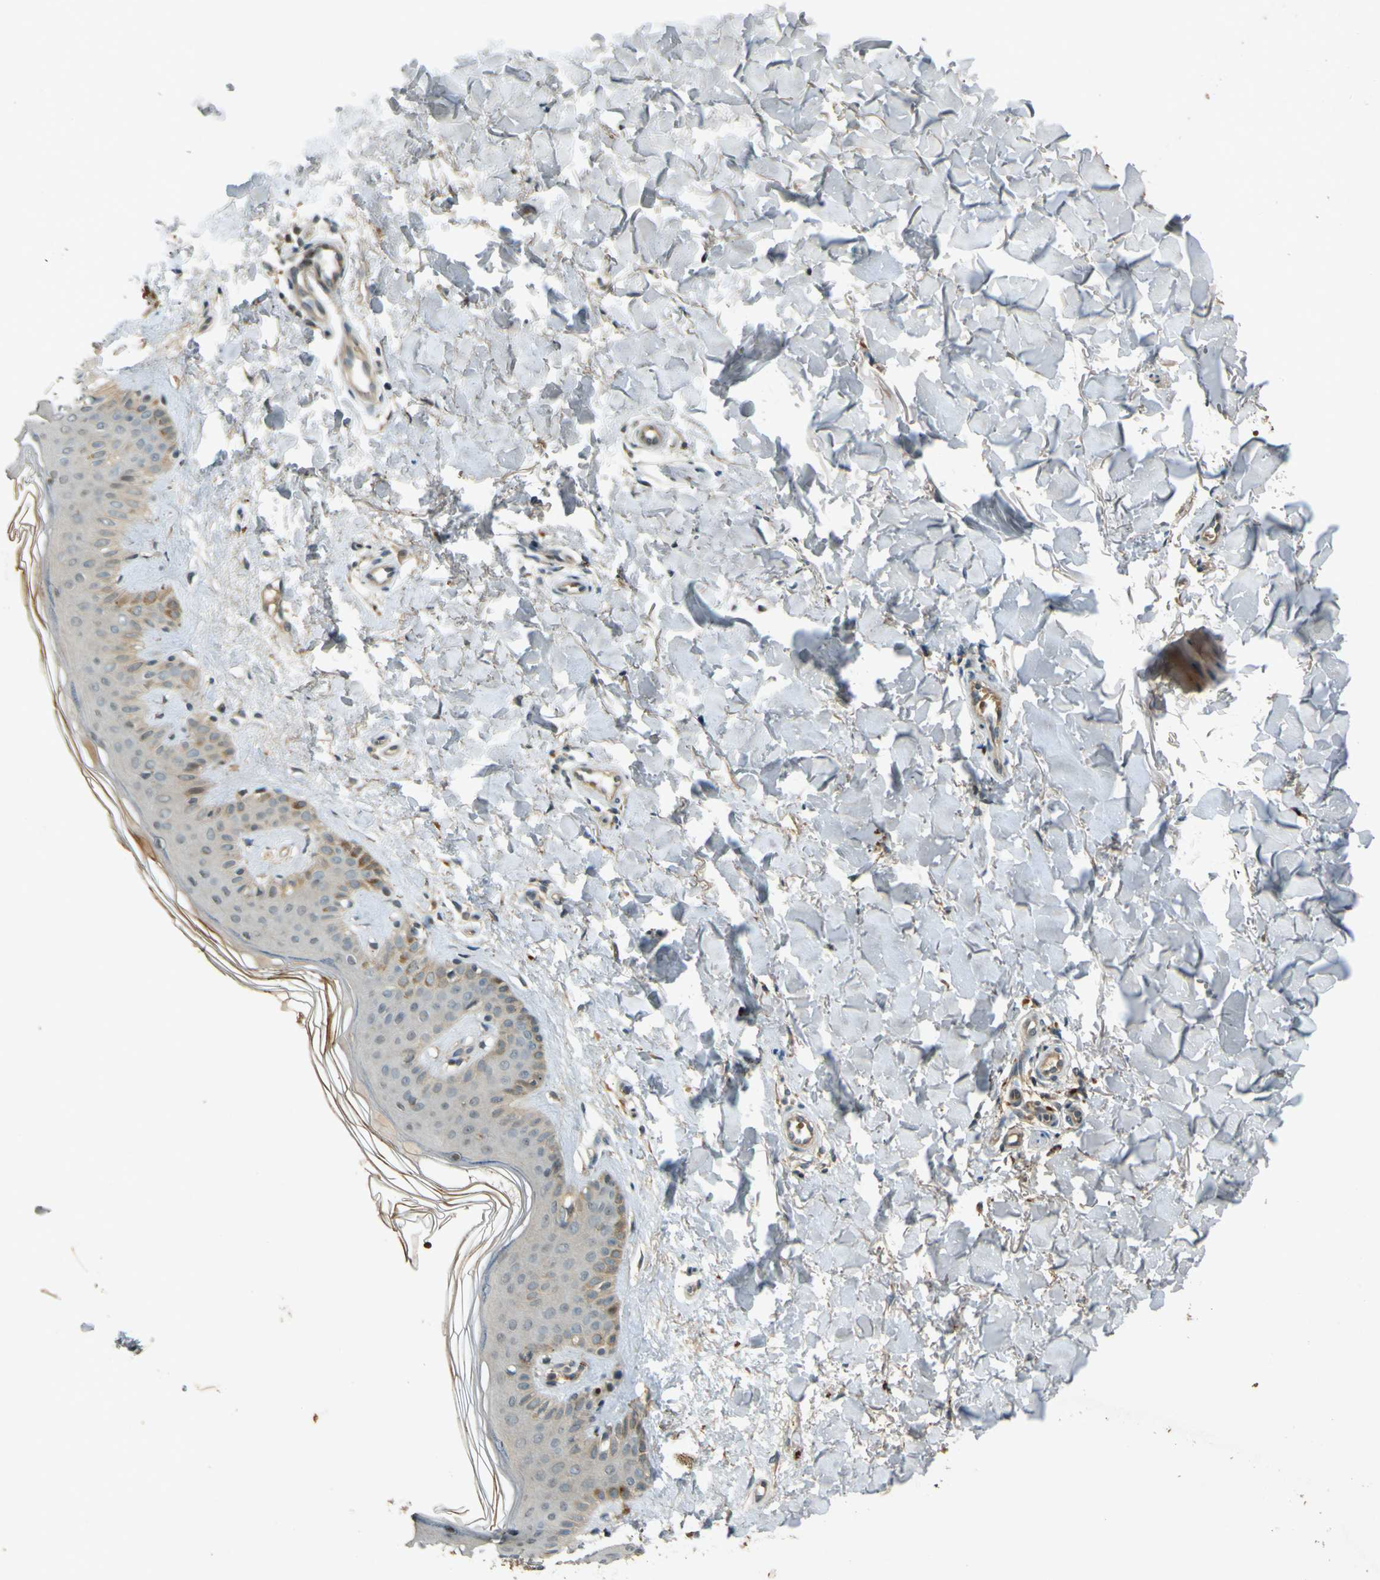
{"staining": {"intensity": "weak", "quantity": ">75%", "location": "cytoplasmic/membranous"}, "tissue": "skin", "cell_type": "Fibroblasts", "image_type": "normal", "snomed": [{"axis": "morphology", "description": "Normal tissue, NOS"}, {"axis": "topography", "description": "Skin"}], "caption": "An IHC photomicrograph of unremarkable tissue is shown. Protein staining in brown labels weak cytoplasmic/membranous positivity in skin within fibroblasts.", "gene": "MPDZ", "patient": {"sex": "male", "age": 67}}